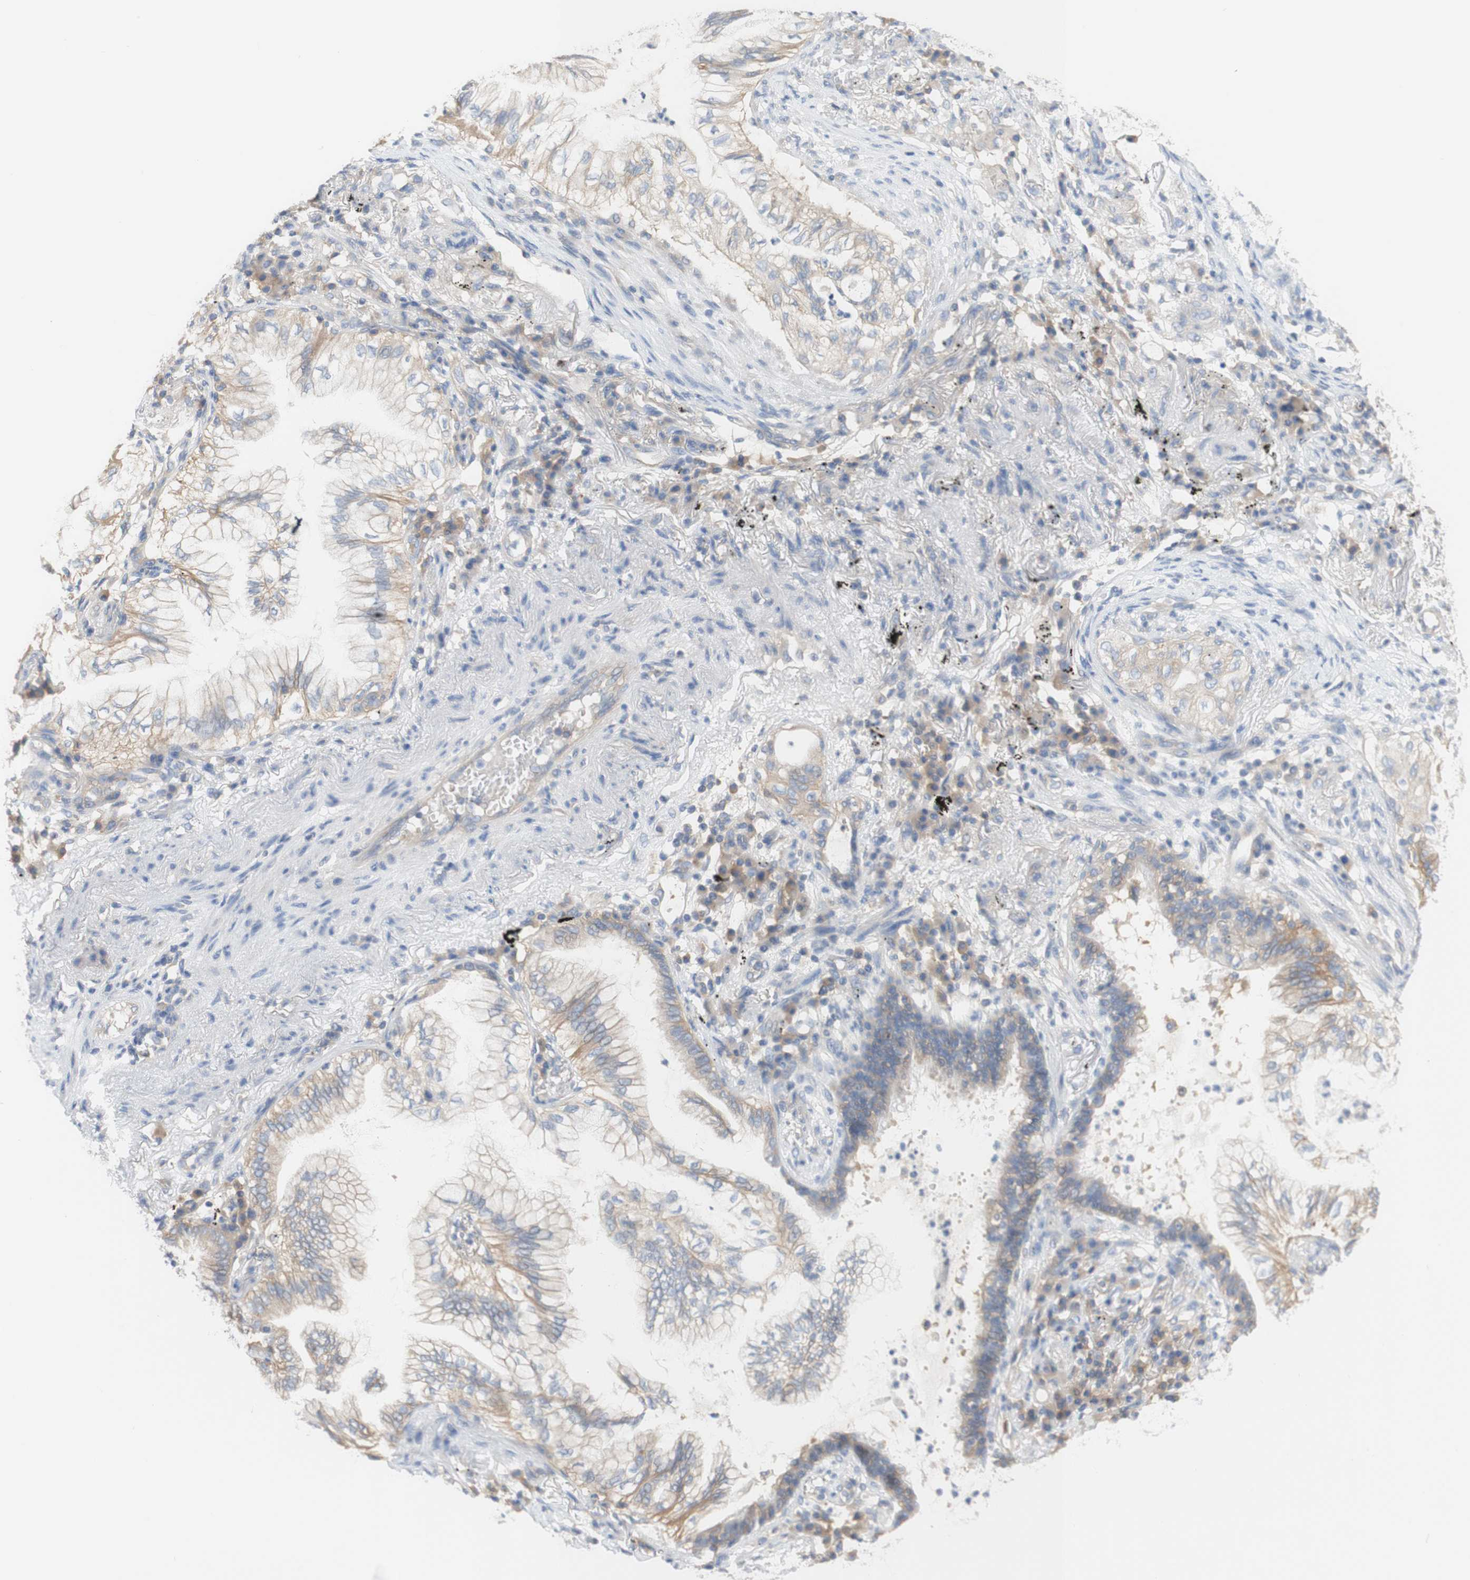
{"staining": {"intensity": "negative", "quantity": "none", "location": "none"}, "tissue": "lung cancer", "cell_type": "Tumor cells", "image_type": "cancer", "snomed": [{"axis": "morphology", "description": "Normal tissue, NOS"}, {"axis": "morphology", "description": "Adenocarcinoma, NOS"}, {"axis": "topography", "description": "Bronchus"}, {"axis": "topography", "description": "Lung"}], "caption": "There is no significant expression in tumor cells of adenocarcinoma (lung). (DAB IHC, high magnification).", "gene": "ATP2B1", "patient": {"sex": "female", "age": 70}}